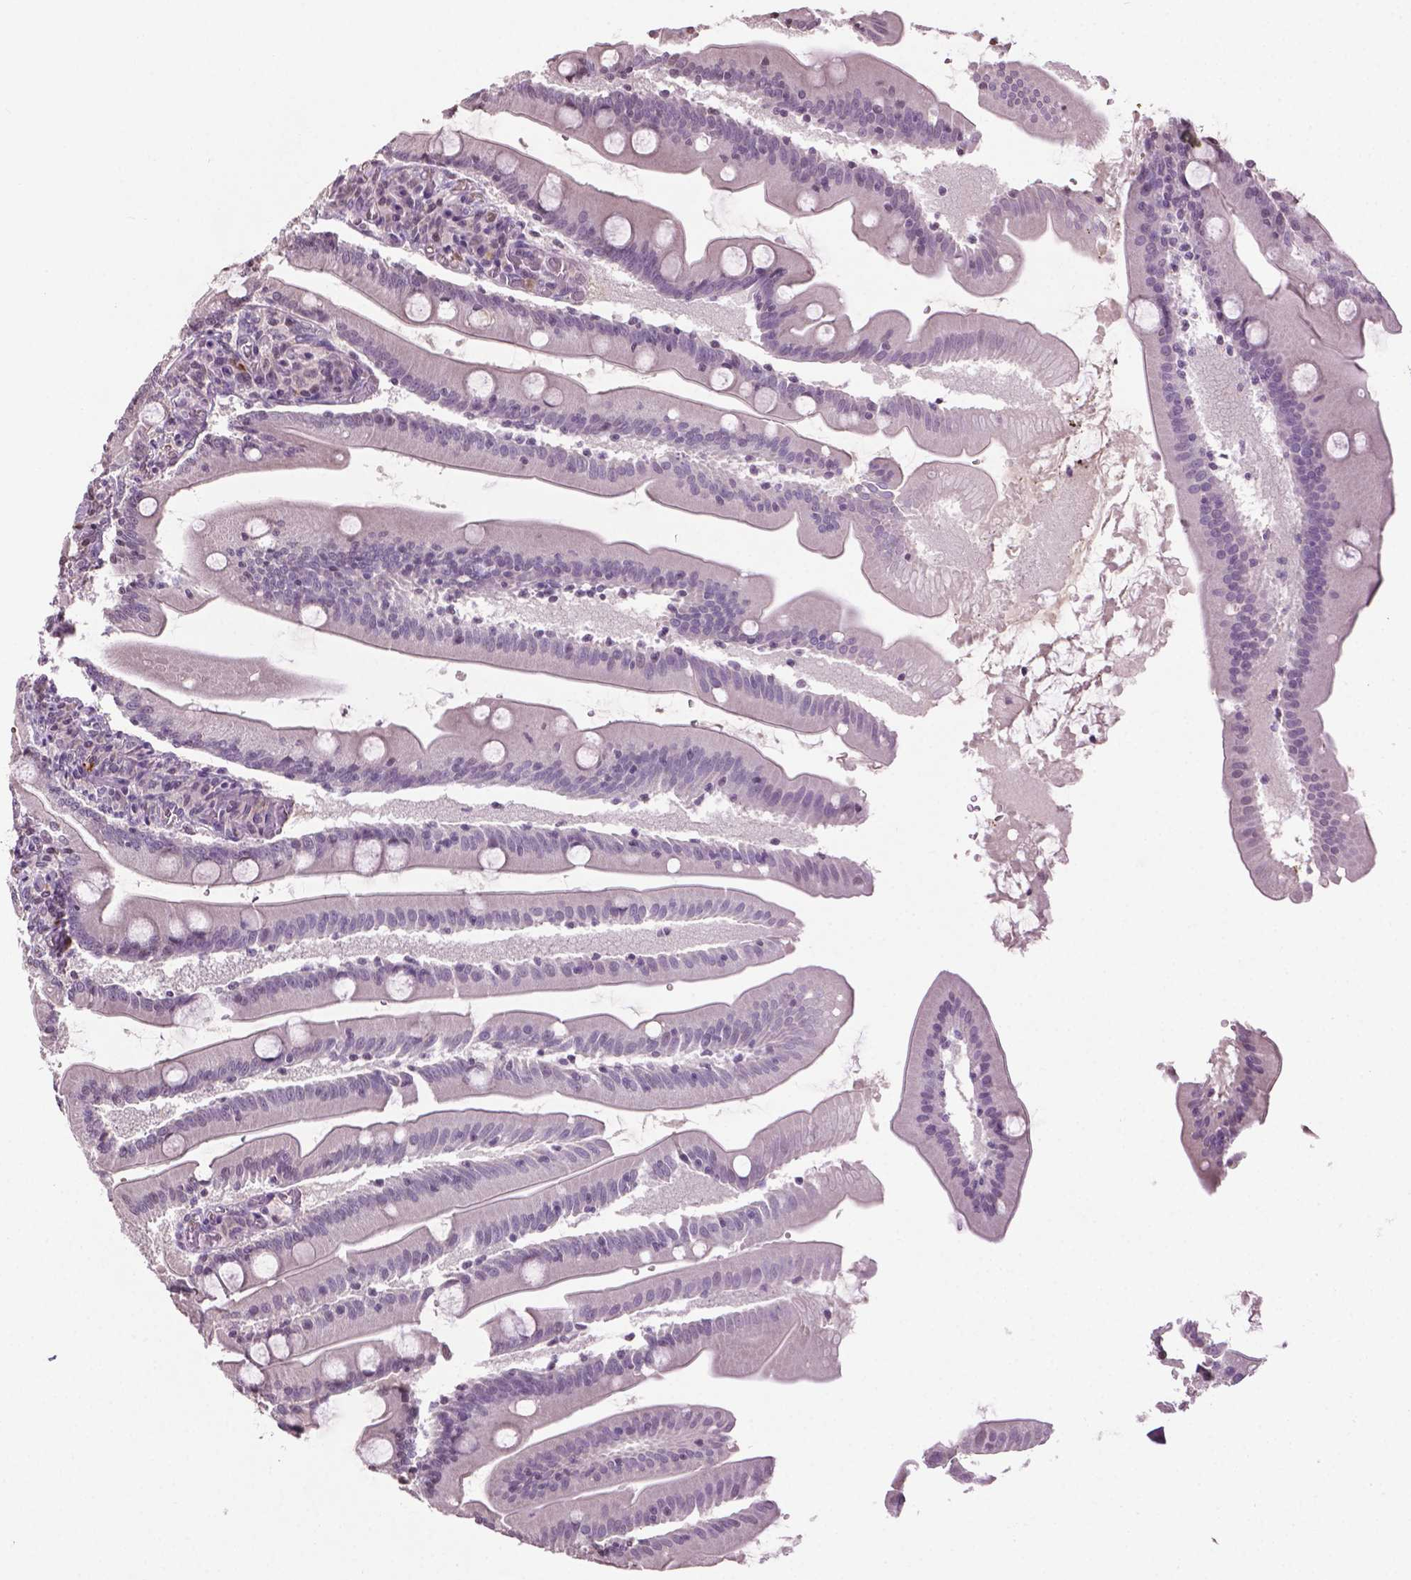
{"staining": {"intensity": "negative", "quantity": "none", "location": "none"}, "tissue": "small intestine", "cell_type": "Glandular cells", "image_type": "normal", "snomed": [{"axis": "morphology", "description": "Normal tissue, NOS"}, {"axis": "topography", "description": "Small intestine"}], "caption": "Photomicrograph shows no protein staining in glandular cells of unremarkable small intestine.", "gene": "NTNG2", "patient": {"sex": "male", "age": 37}}